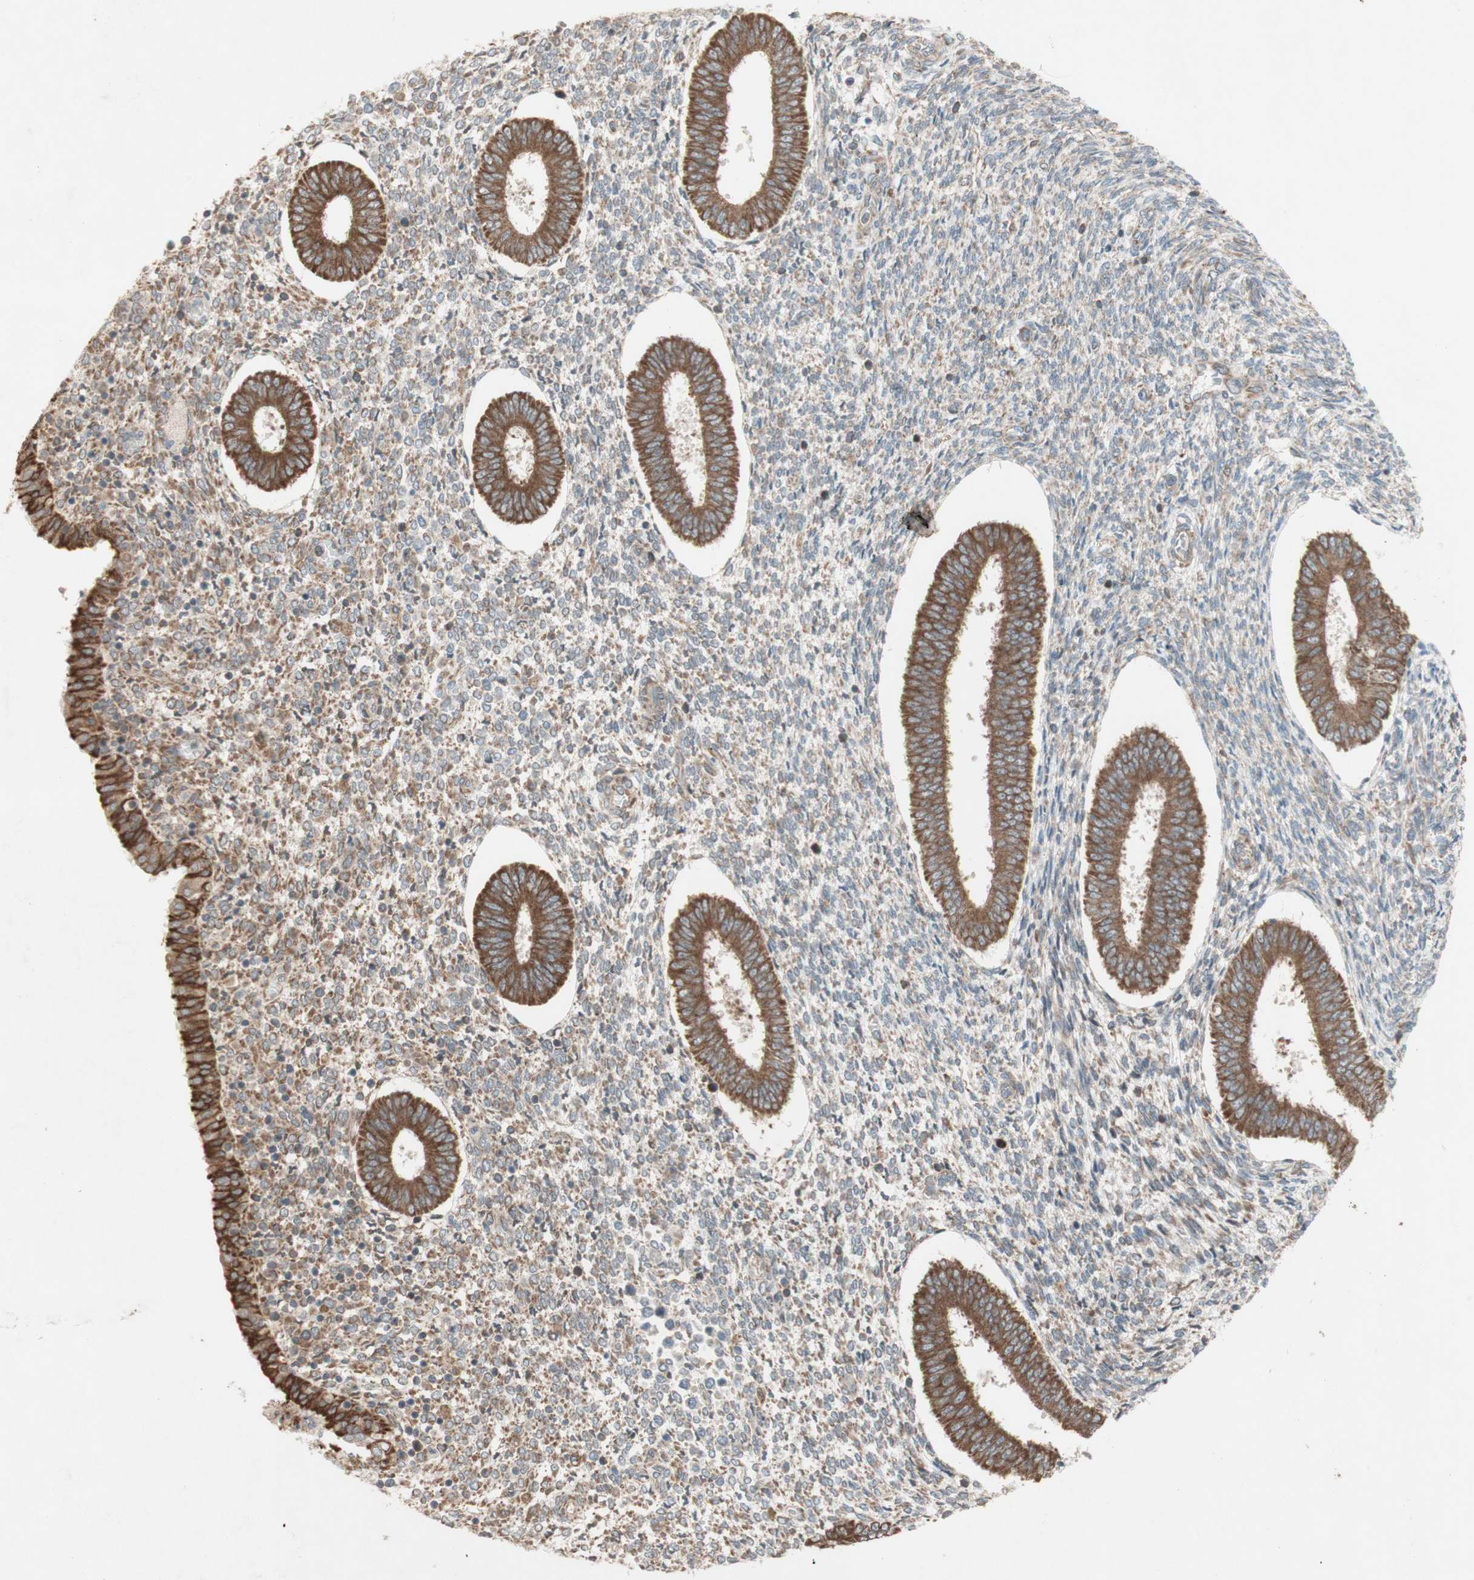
{"staining": {"intensity": "moderate", "quantity": "25%-75%", "location": "cytoplasmic/membranous"}, "tissue": "endometrium", "cell_type": "Cells in endometrial stroma", "image_type": "normal", "snomed": [{"axis": "morphology", "description": "Normal tissue, NOS"}, {"axis": "topography", "description": "Endometrium"}], "caption": "A photomicrograph showing moderate cytoplasmic/membranous expression in approximately 25%-75% of cells in endometrial stroma in unremarkable endometrium, as visualized by brown immunohistochemical staining.", "gene": "SOCS2", "patient": {"sex": "female", "age": 35}}